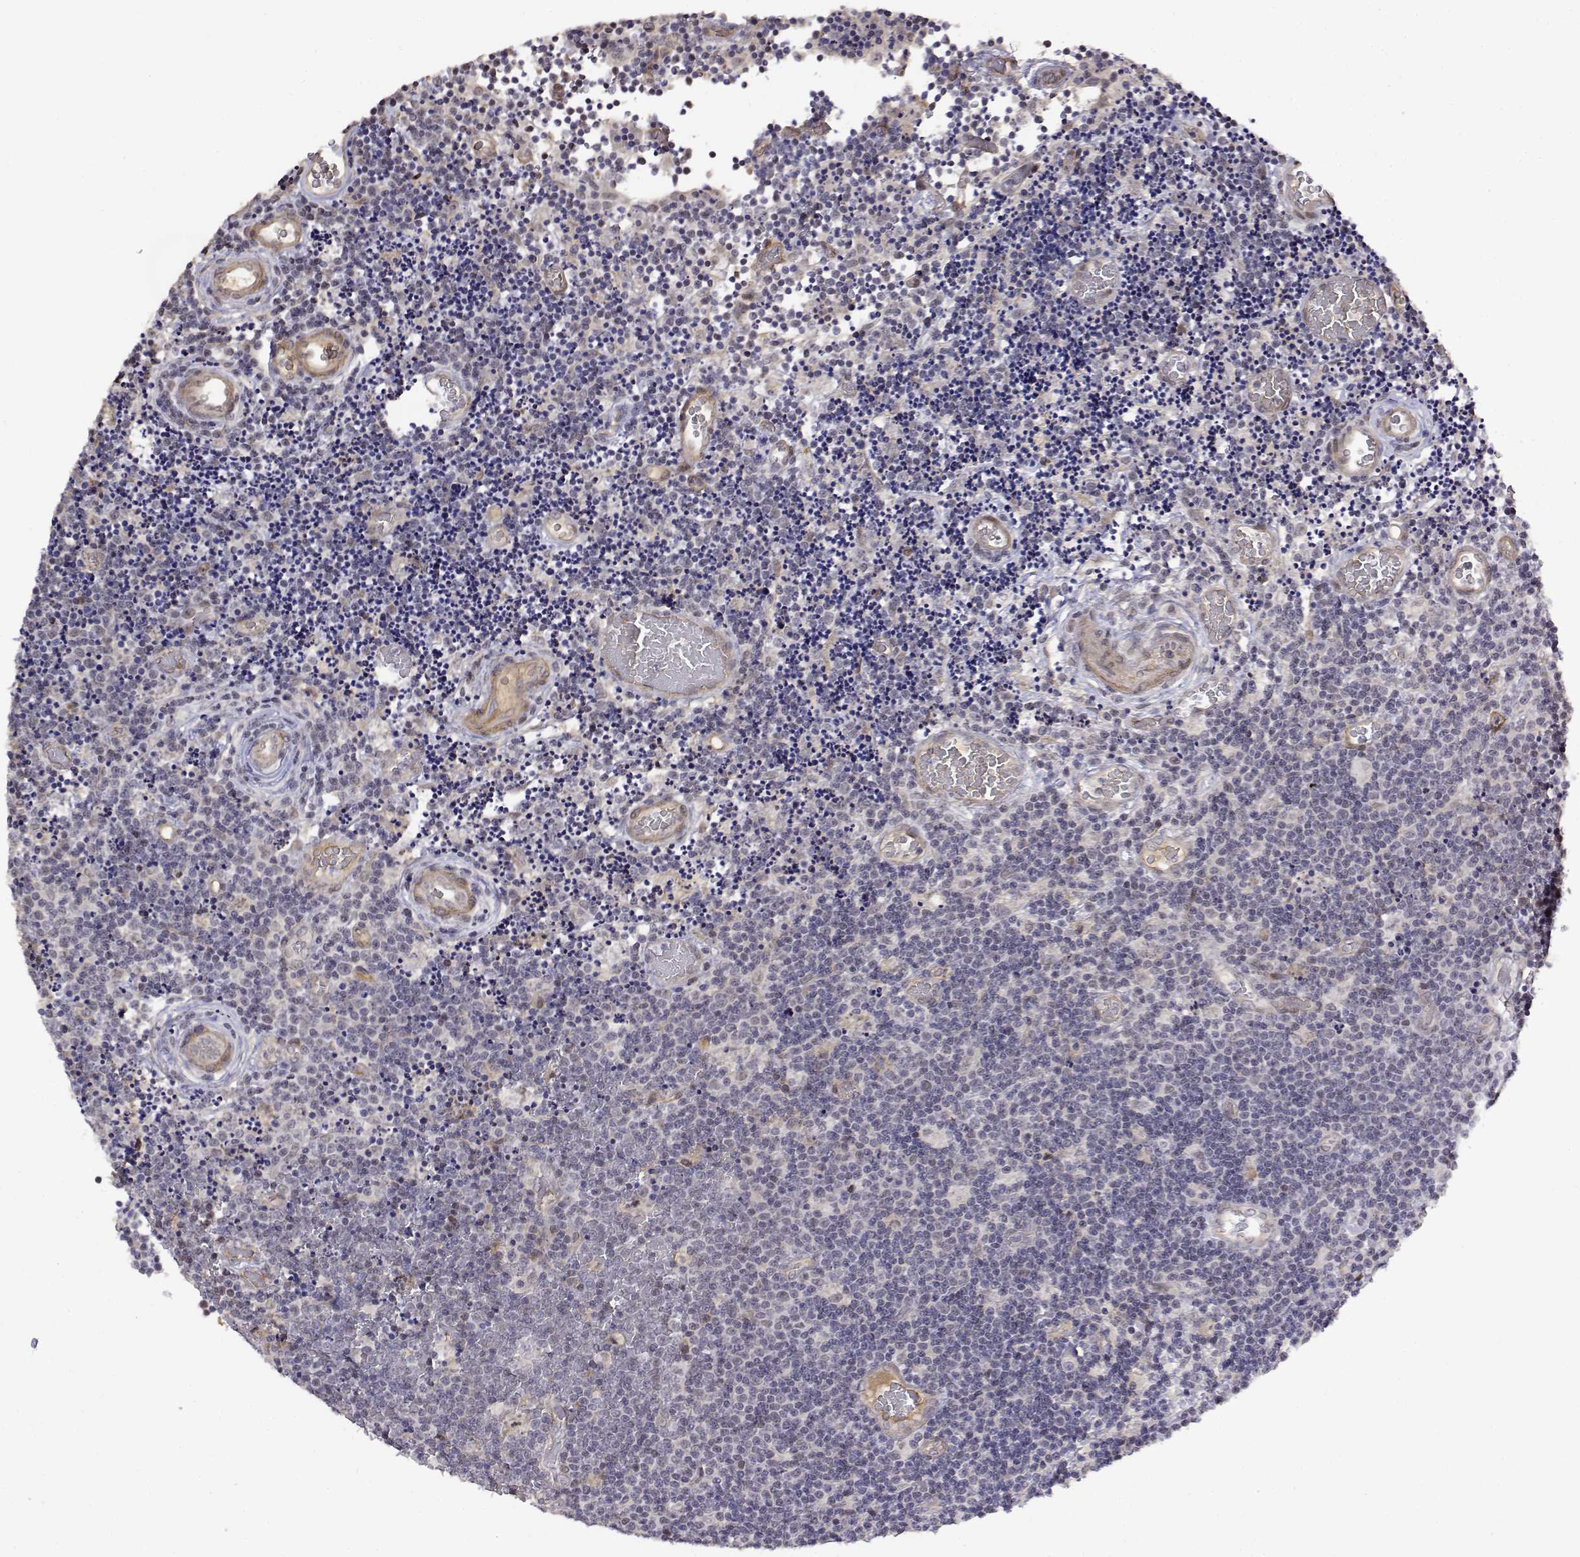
{"staining": {"intensity": "negative", "quantity": "none", "location": "none"}, "tissue": "lymphoma", "cell_type": "Tumor cells", "image_type": "cancer", "snomed": [{"axis": "morphology", "description": "Malignant lymphoma, non-Hodgkin's type, Low grade"}, {"axis": "topography", "description": "Brain"}], "caption": "Protein analysis of lymphoma displays no significant positivity in tumor cells. (Immunohistochemistry, brightfield microscopy, high magnification).", "gene": "ITGA7", "patient": {"sex": "female", "age": 66}}